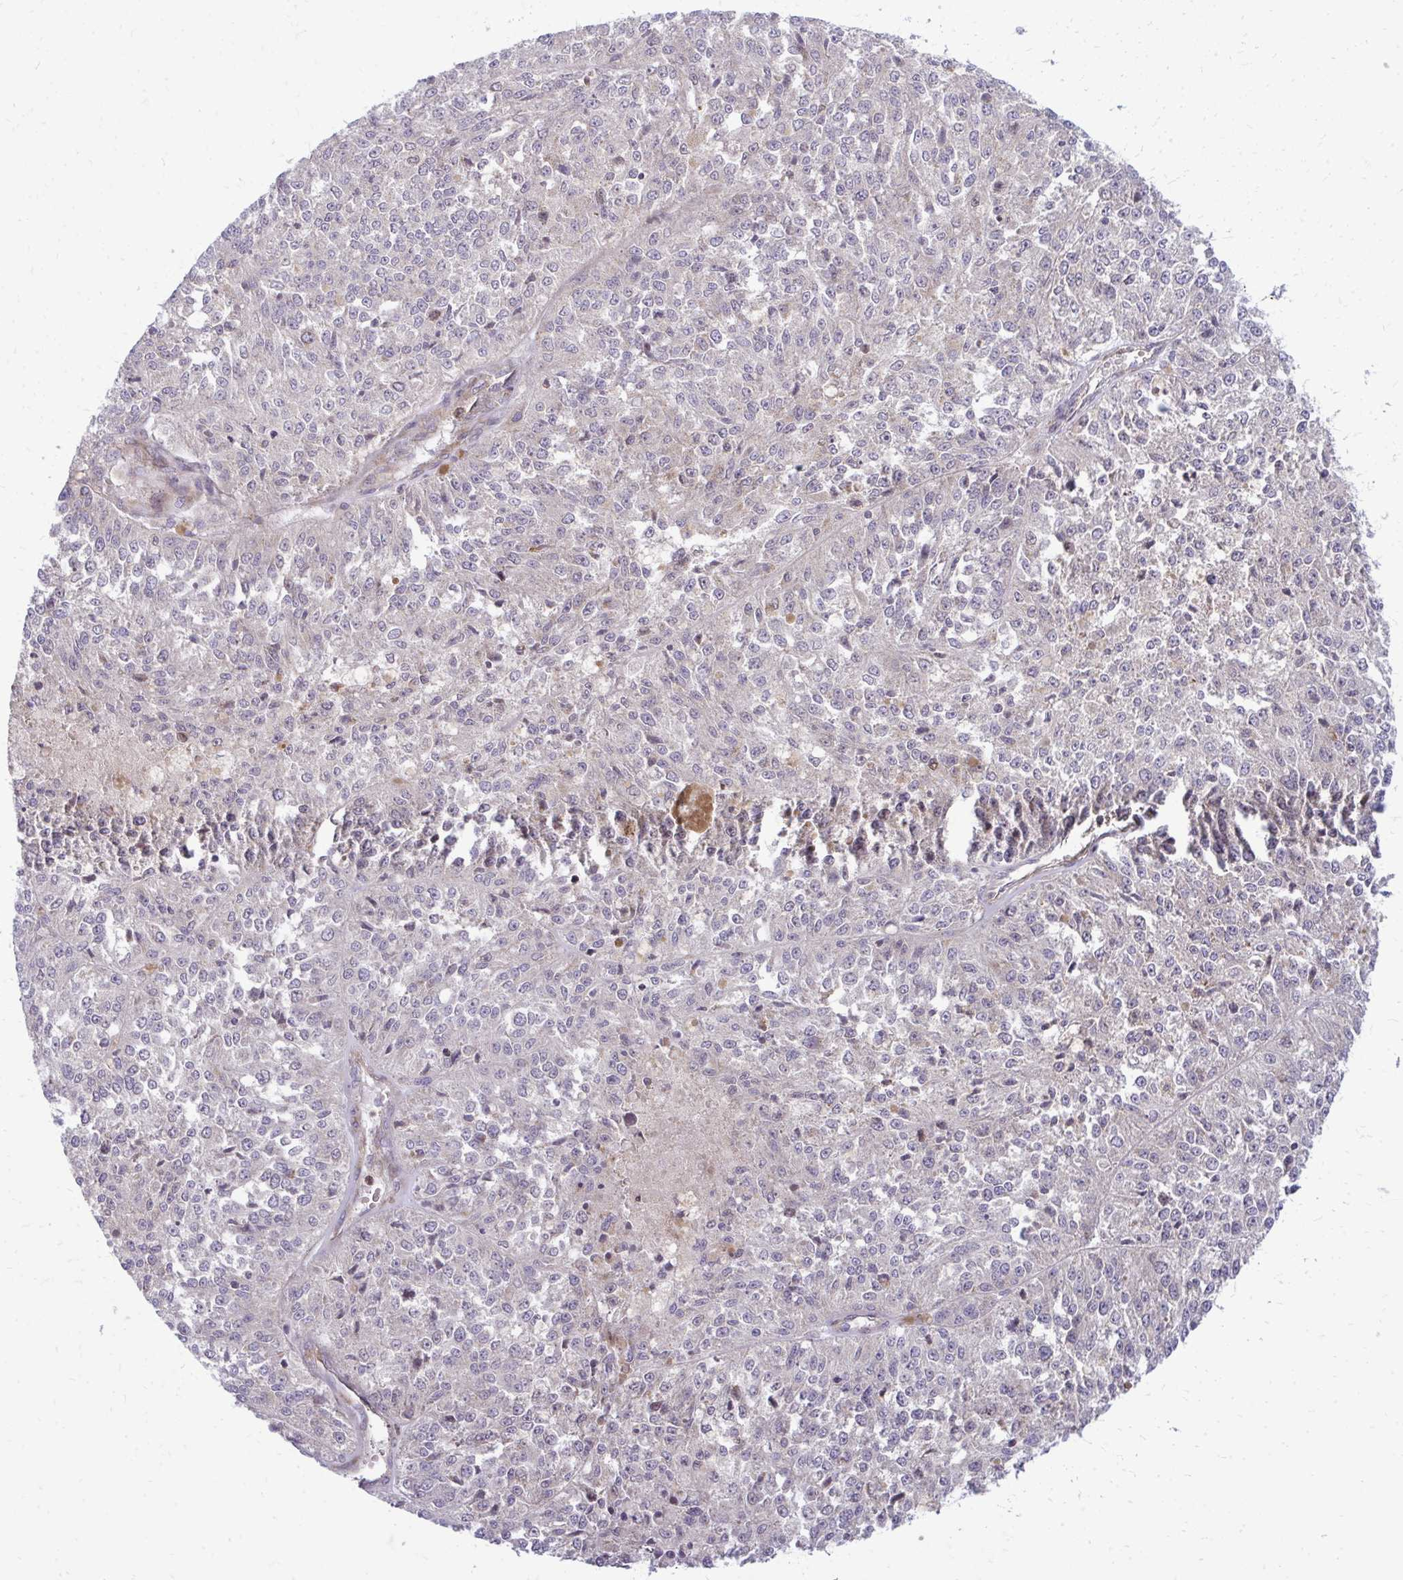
{"staining": {"intensity": "weak", "quantity": "<25%", "location": "cytoplasmic/membranous"}, "tissue": "melanoma", "cell_type": "Tumor cells", "image_type": "cancer", "snomed": [{"axis": "morphology", "description": "Malignant melanoma, Metastatic site"}, {"axis": "topography", "description": "Lymph node"}], "caption": "There is no significant positivity in tumor cells of malignant melanoma (metastatic site). (DAB (3,3'-diaminobenzidine) immunohistochemistry (IHC) visualized using brightfield microscopy, high magnification).", "gene": "ASAP1", "patient": {"sex": "female", "age": 64}}